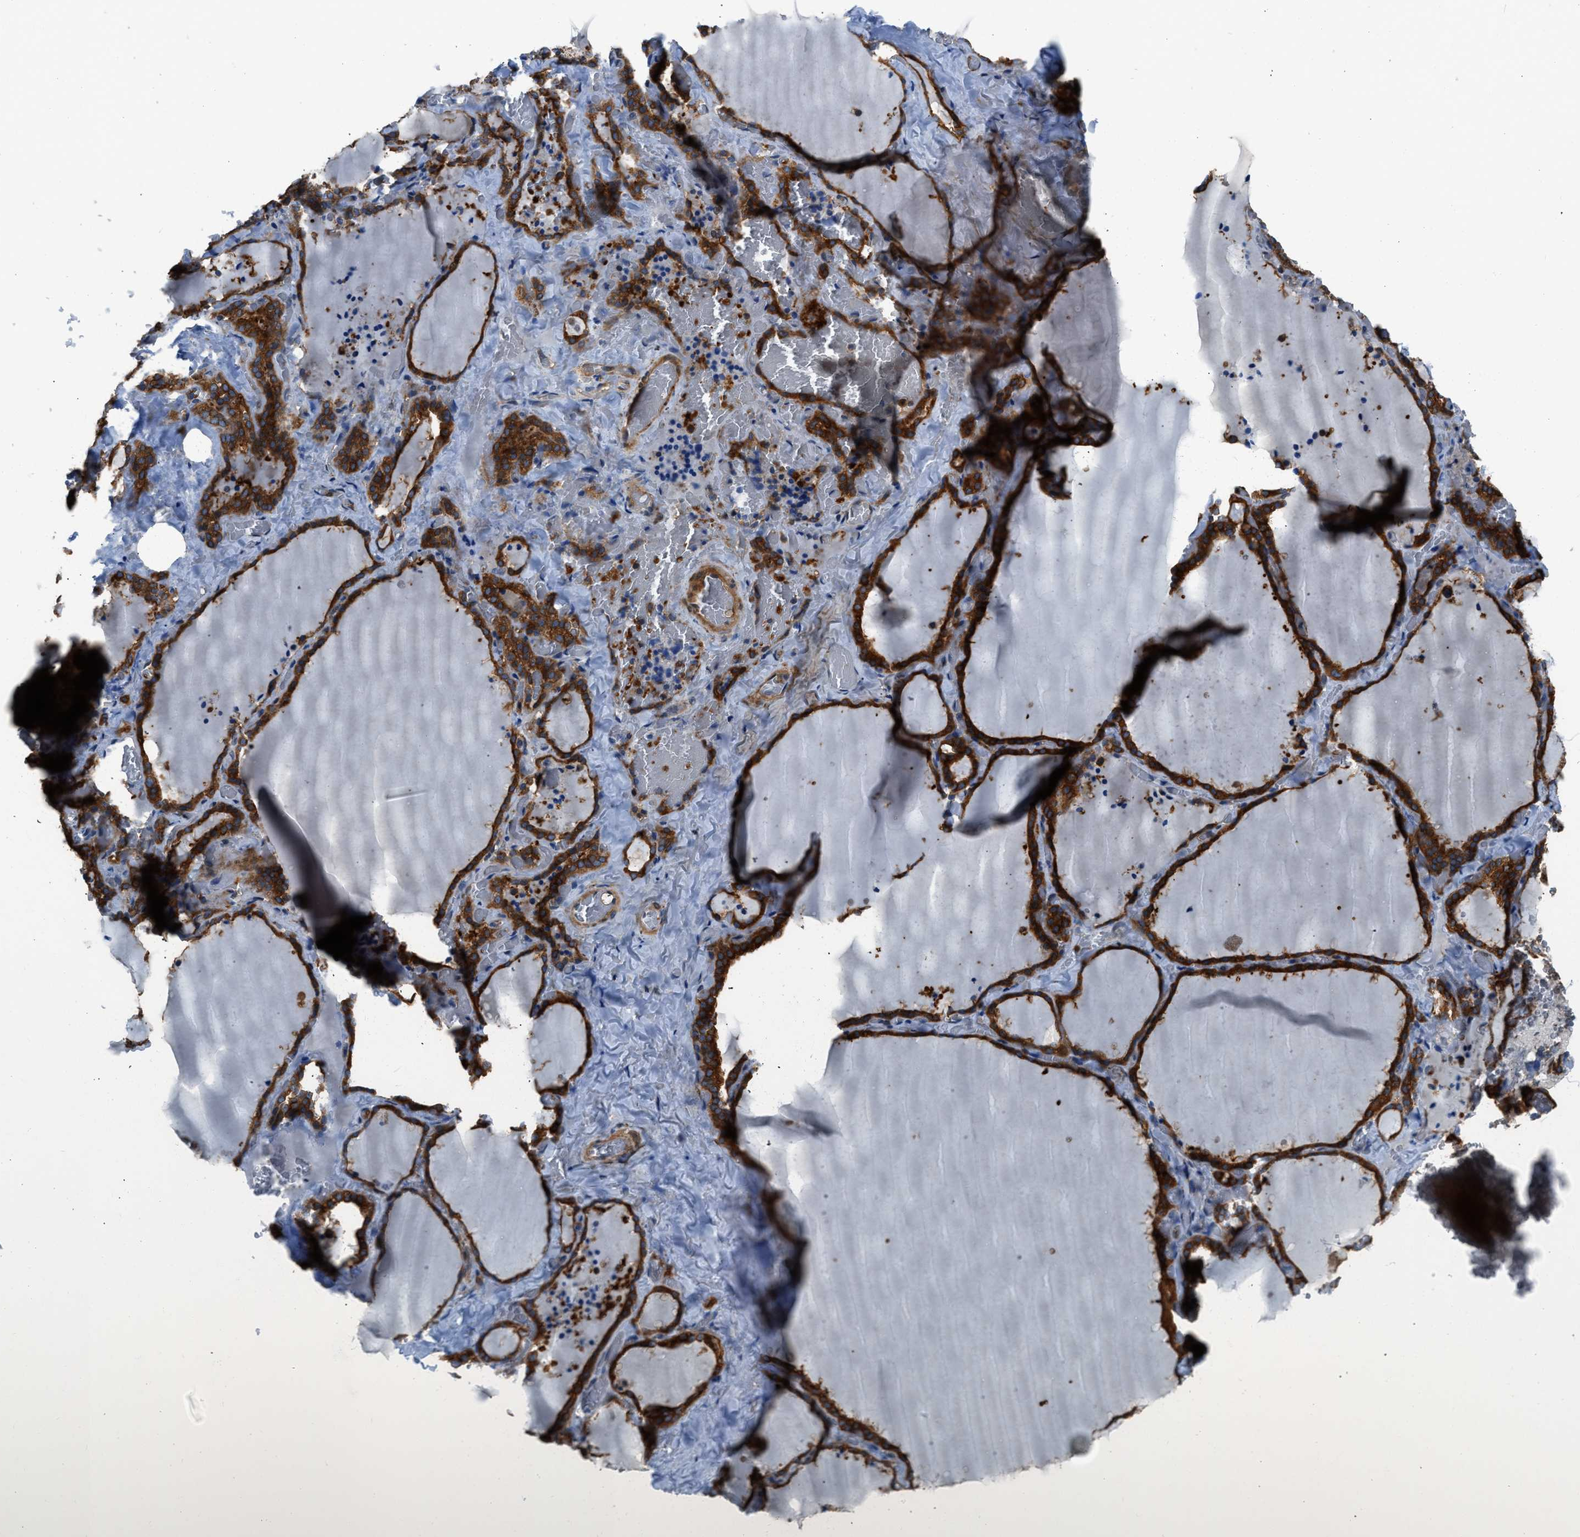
{"staining": {"intensity": "strong", "quantity": ">75%", "location": "cytoplasmic/membranous"}, "tissue": "thyroid gland", "cell_type": "Glandular cells", "image_type": "normal", "snomed": [{"axis": "morphology", "description": "Normal tissue, NOS"}, {"axis": "topography", "description": "Thyroid gland"}], "caption": "DAB (3,3'-diaminobenzidine) immunohistochemical staining of benign thyroid gland reveals strong cytoplasmic/membranous protein staining in about >75% of glandular cells.", "gene": "PFKP", "patient": {"sex": "female", "age": 22}}